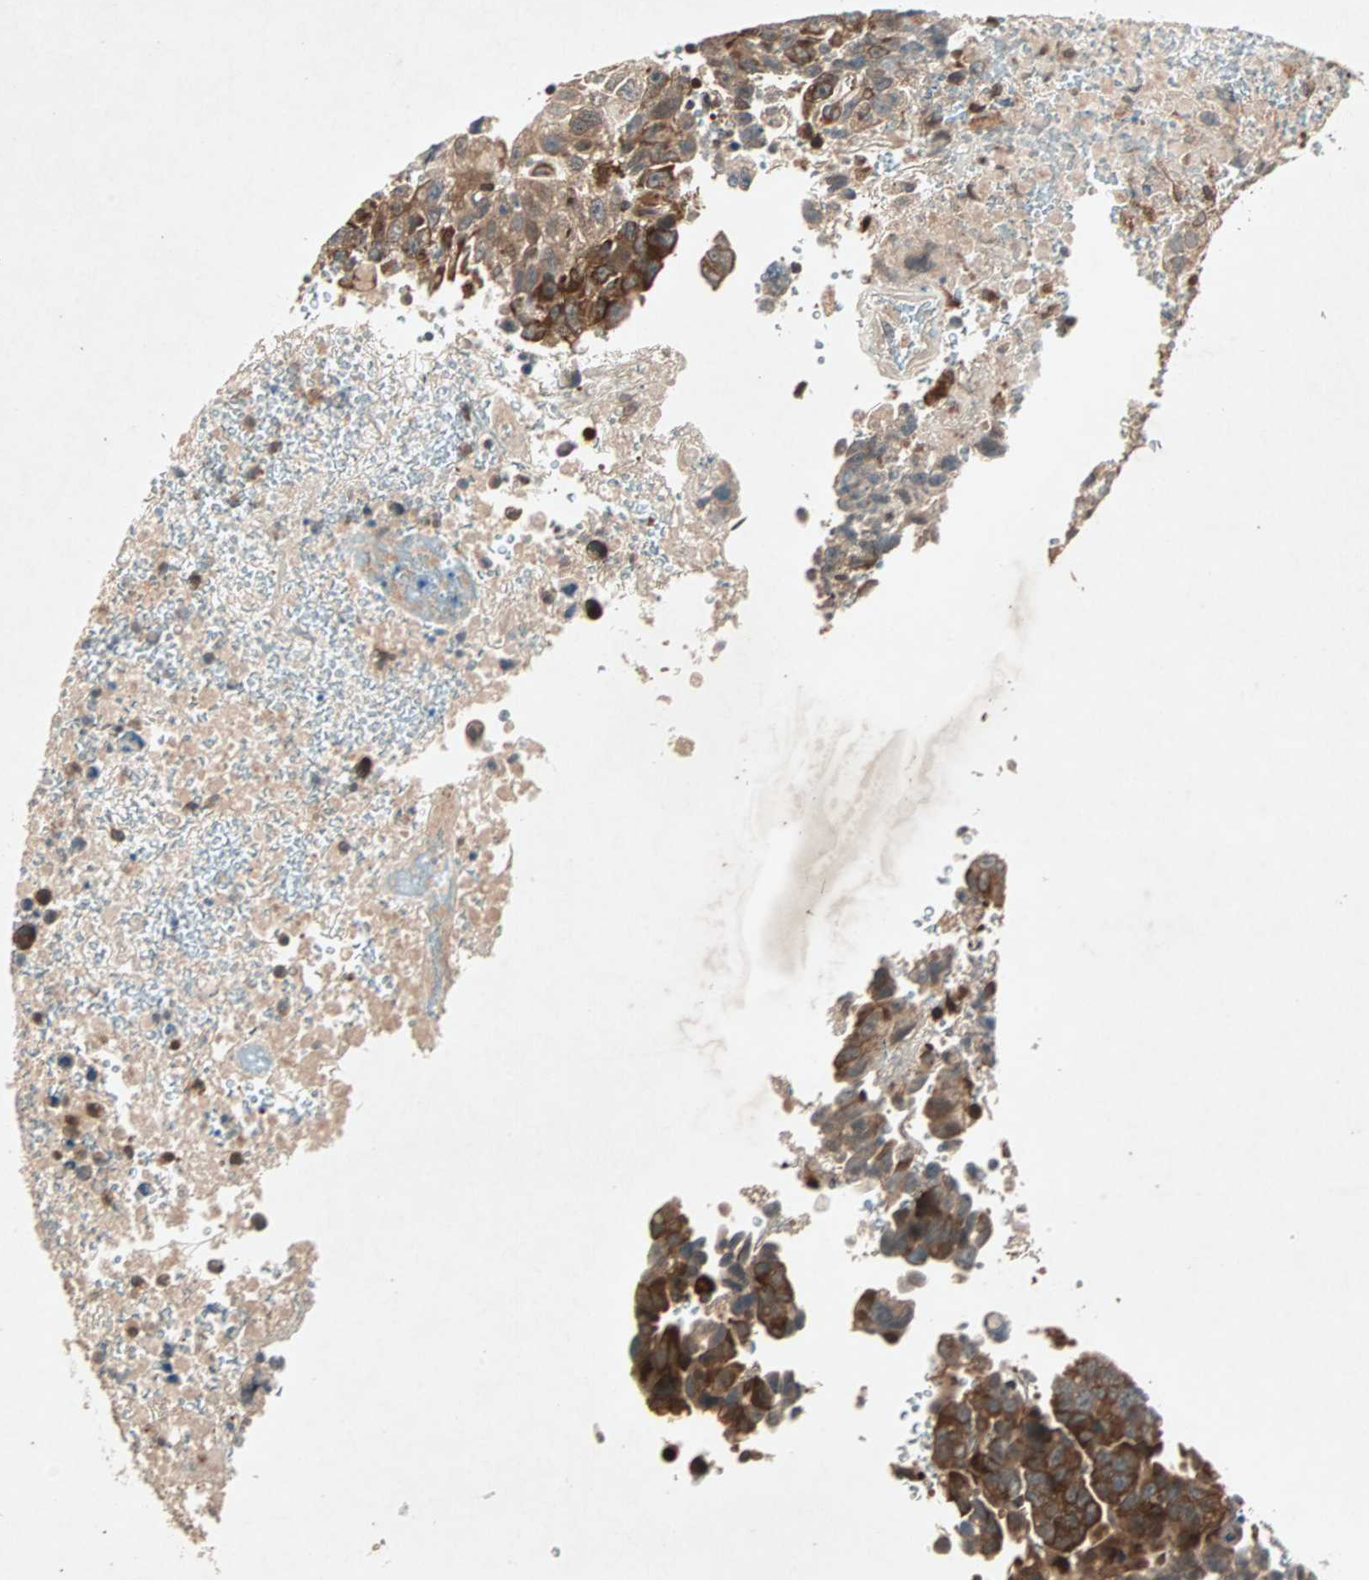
{"staining": {"intensity": "strong", "quantity": ">75%", "location": "cytoplasmic/membranous"}, "tissue": "testis cancer", "cell_type": "Tumor cells", "image_type": "cancer", "snomed": [{"axis": "morphology", "description": "Carcinoma, Embryonal, NOS"}, {"axis": "topography", "description": "Testis"}], "caption": "A histopathology image of testis cancer stained for a protein demonstrates strong cytoplasmic/membranous brown staining in tumor cells.", "gene": "SDSL", "patient": {"sex": "male", "age": 28}}